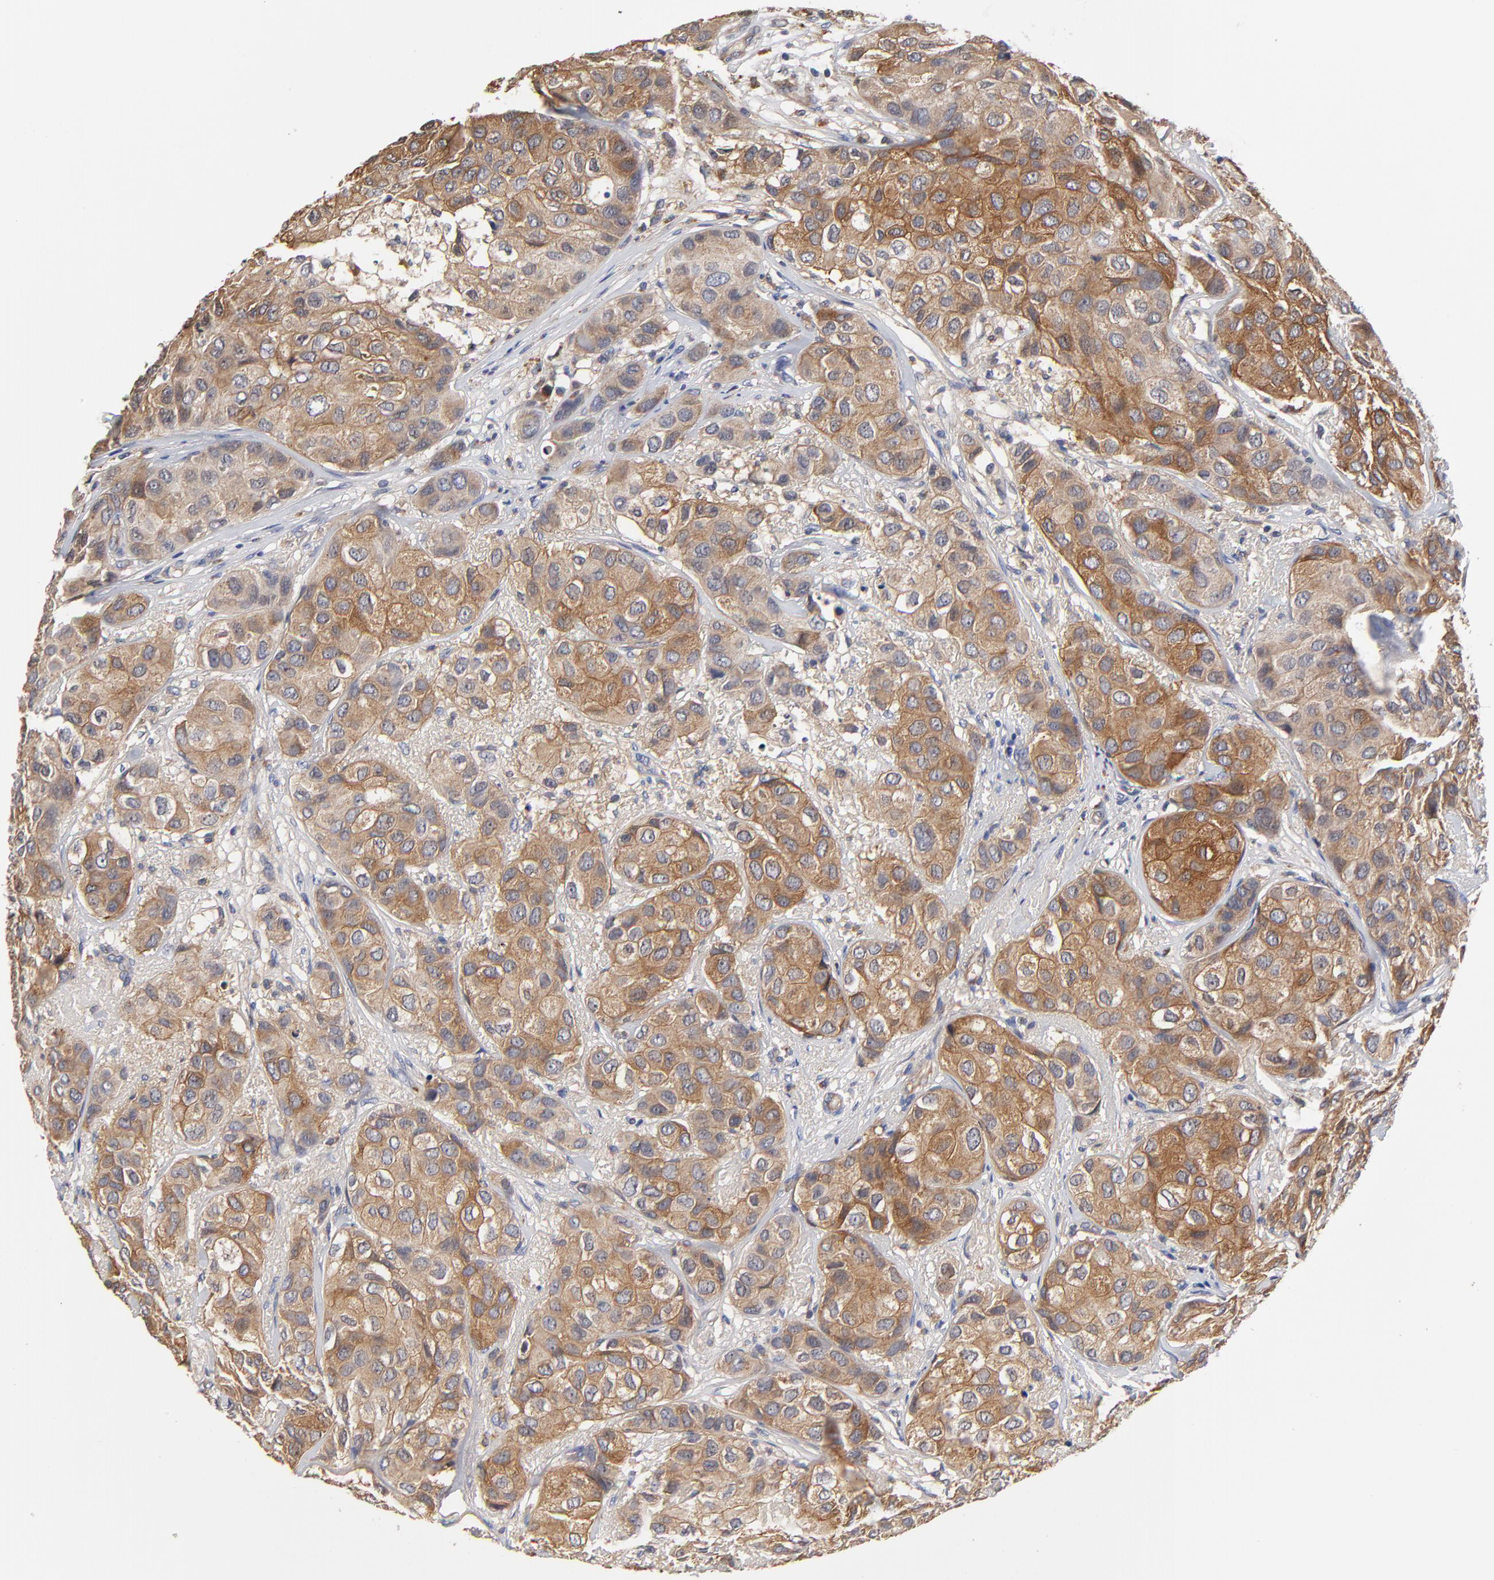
{"staining": {"intensity": "strong", "quantity": ">75%", "location": "cytoplasmic/membranous"}, "tissue": "breast cancer", "cell_type": "Tumor cells", "image_type": "cancer", "snomed": [{"axis": "morphology", "description": "Duct carcinoma"}, {"axis": "topography", "description": "Breast"}], "caption": "Immunohistochemistry of breast infiltrating ductal carcinoma demonstrates high levels of strong cytoplasmic/membranous staining in about >75% of tumor cells.", "gene": "FBXL2", "patient": {"sex": "female", "age": 68}}